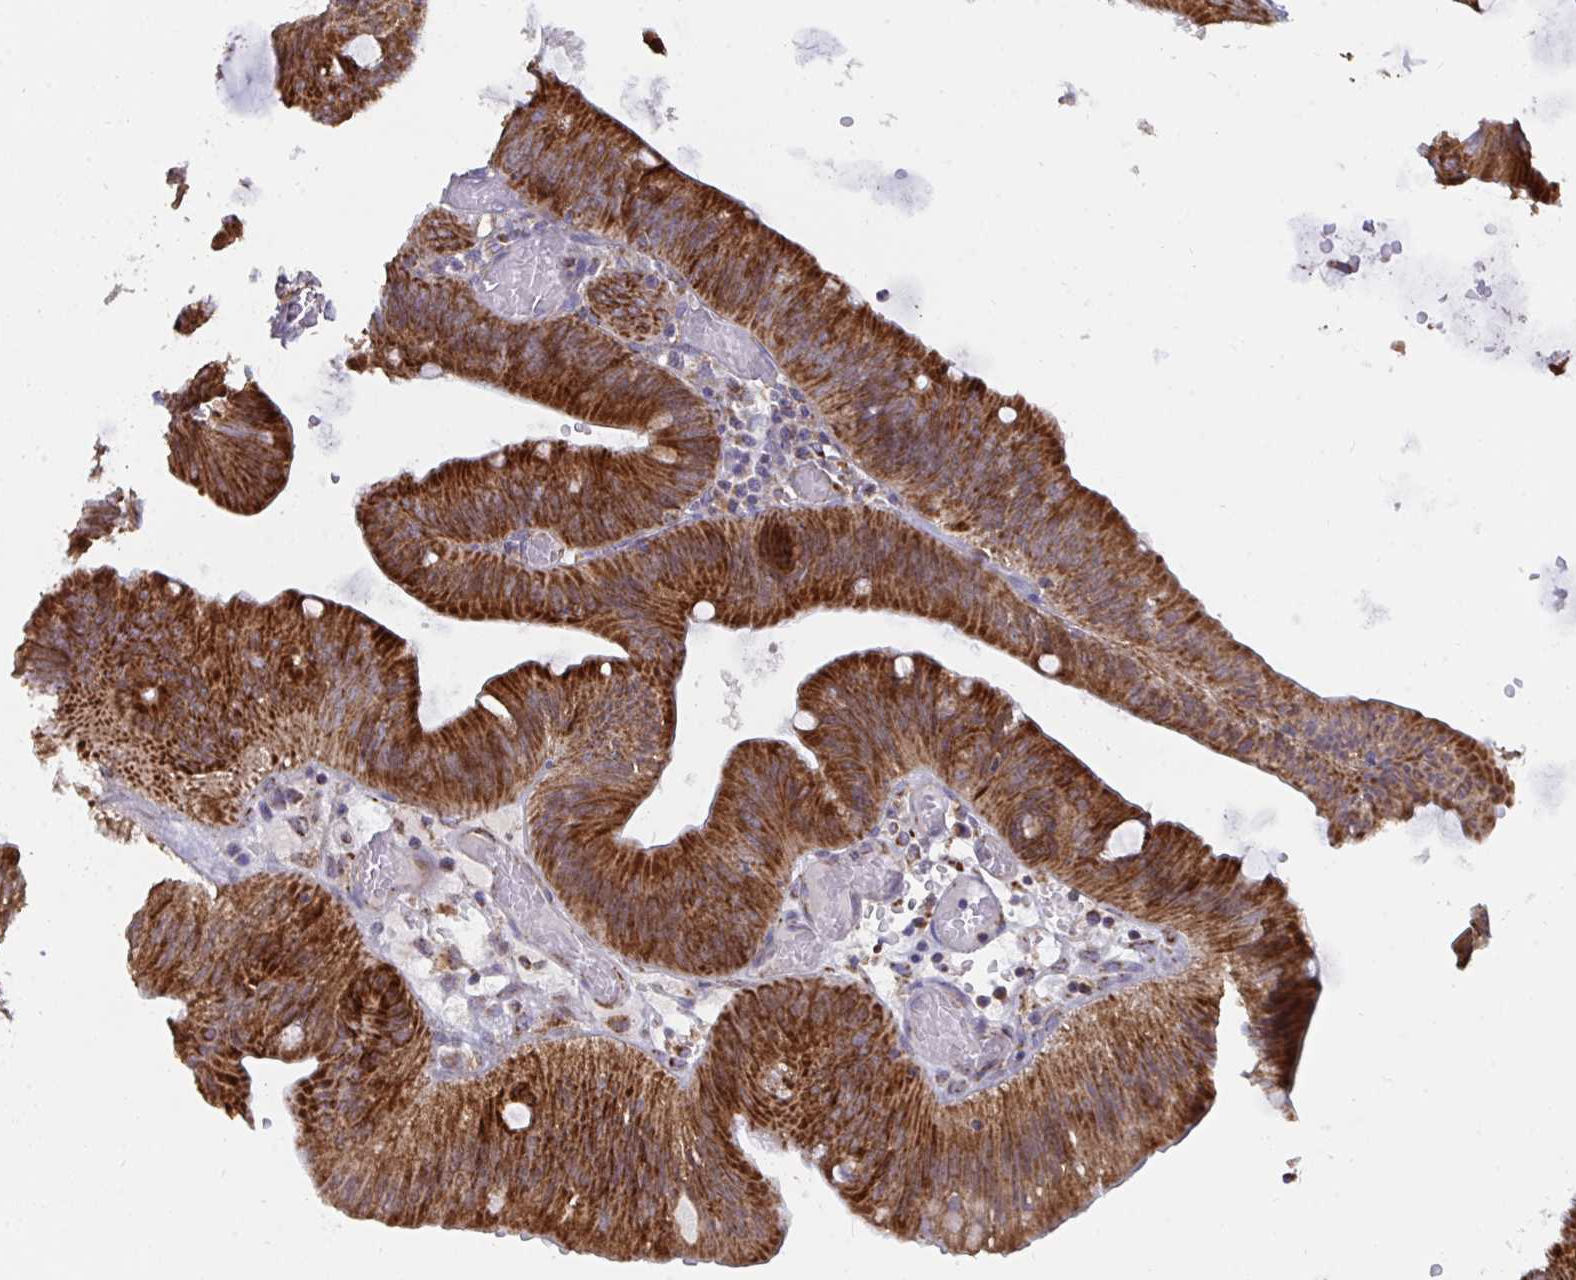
{"staining": {"intensity": "strong", "quantity": ">75%", "location": "cytoplasmic/membranous"}, "tissue": "colorectal cancer", "cell_type": "Tumor cells", "image_type": "cancer", "snomed": [{"axis": "morphology", "description": "Adenocarcinoma, NOS"}, {"axis": "topography", "description": "Colon"}], "caption": "Human colorectal cancer stained with a protein marker reveals strong staining in tumor cells.", "gene": "PC", "patient": {"sex": "male", "age": 84}}